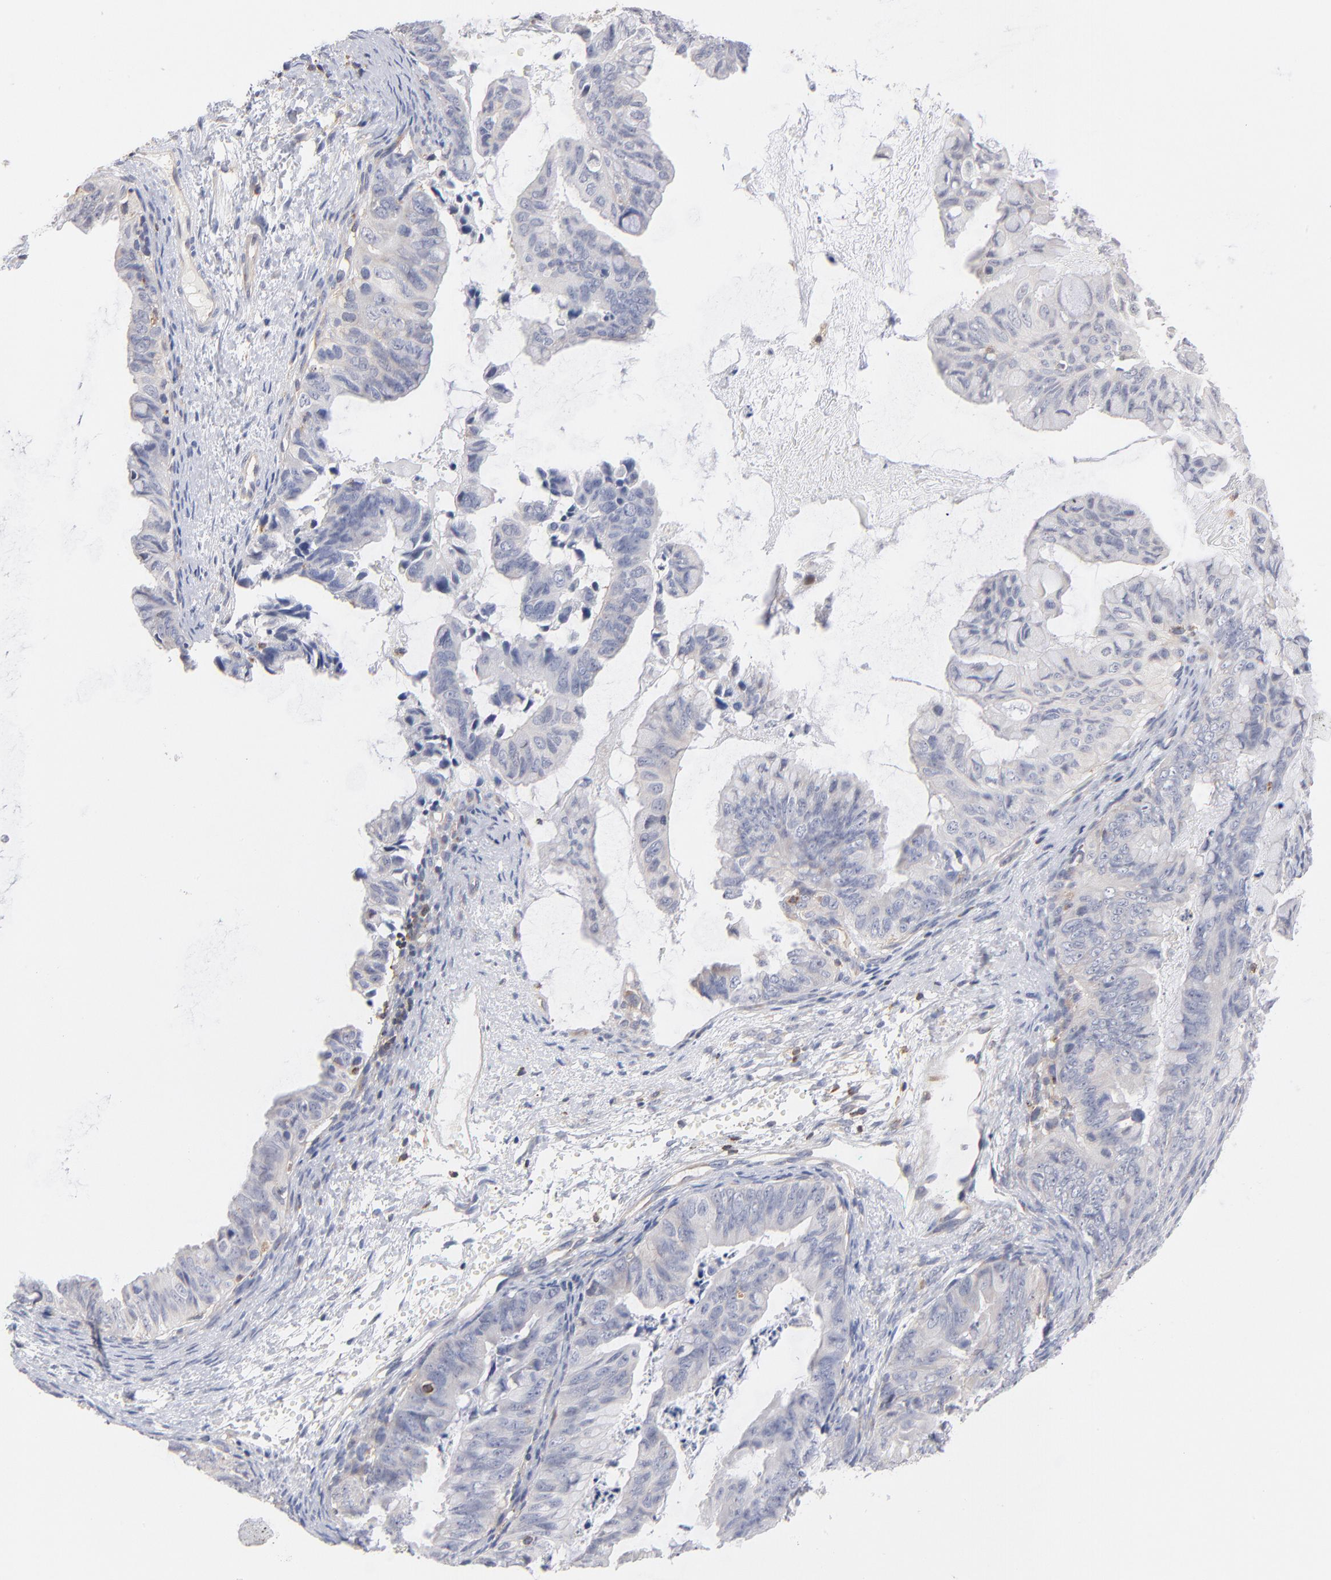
{"staining": {"intensity": "negative", "quantity": "none", "location": "none"}, "tissue": "ovarian cancer", "cell_type": "Tumor cells", "image_type": "cancer", "snomed": [{"axis": "morphology", "description": "Cystadenocarcinoma, mucinous, NOS"}, {"axis": "topography", "description": "Ovary"}], "caption": "The IHC image has no significant positivity in tumor cells of ovarian cancer tissue.", "gene": "WIPF1", "patient": {"sex": "female", "age": 36}}